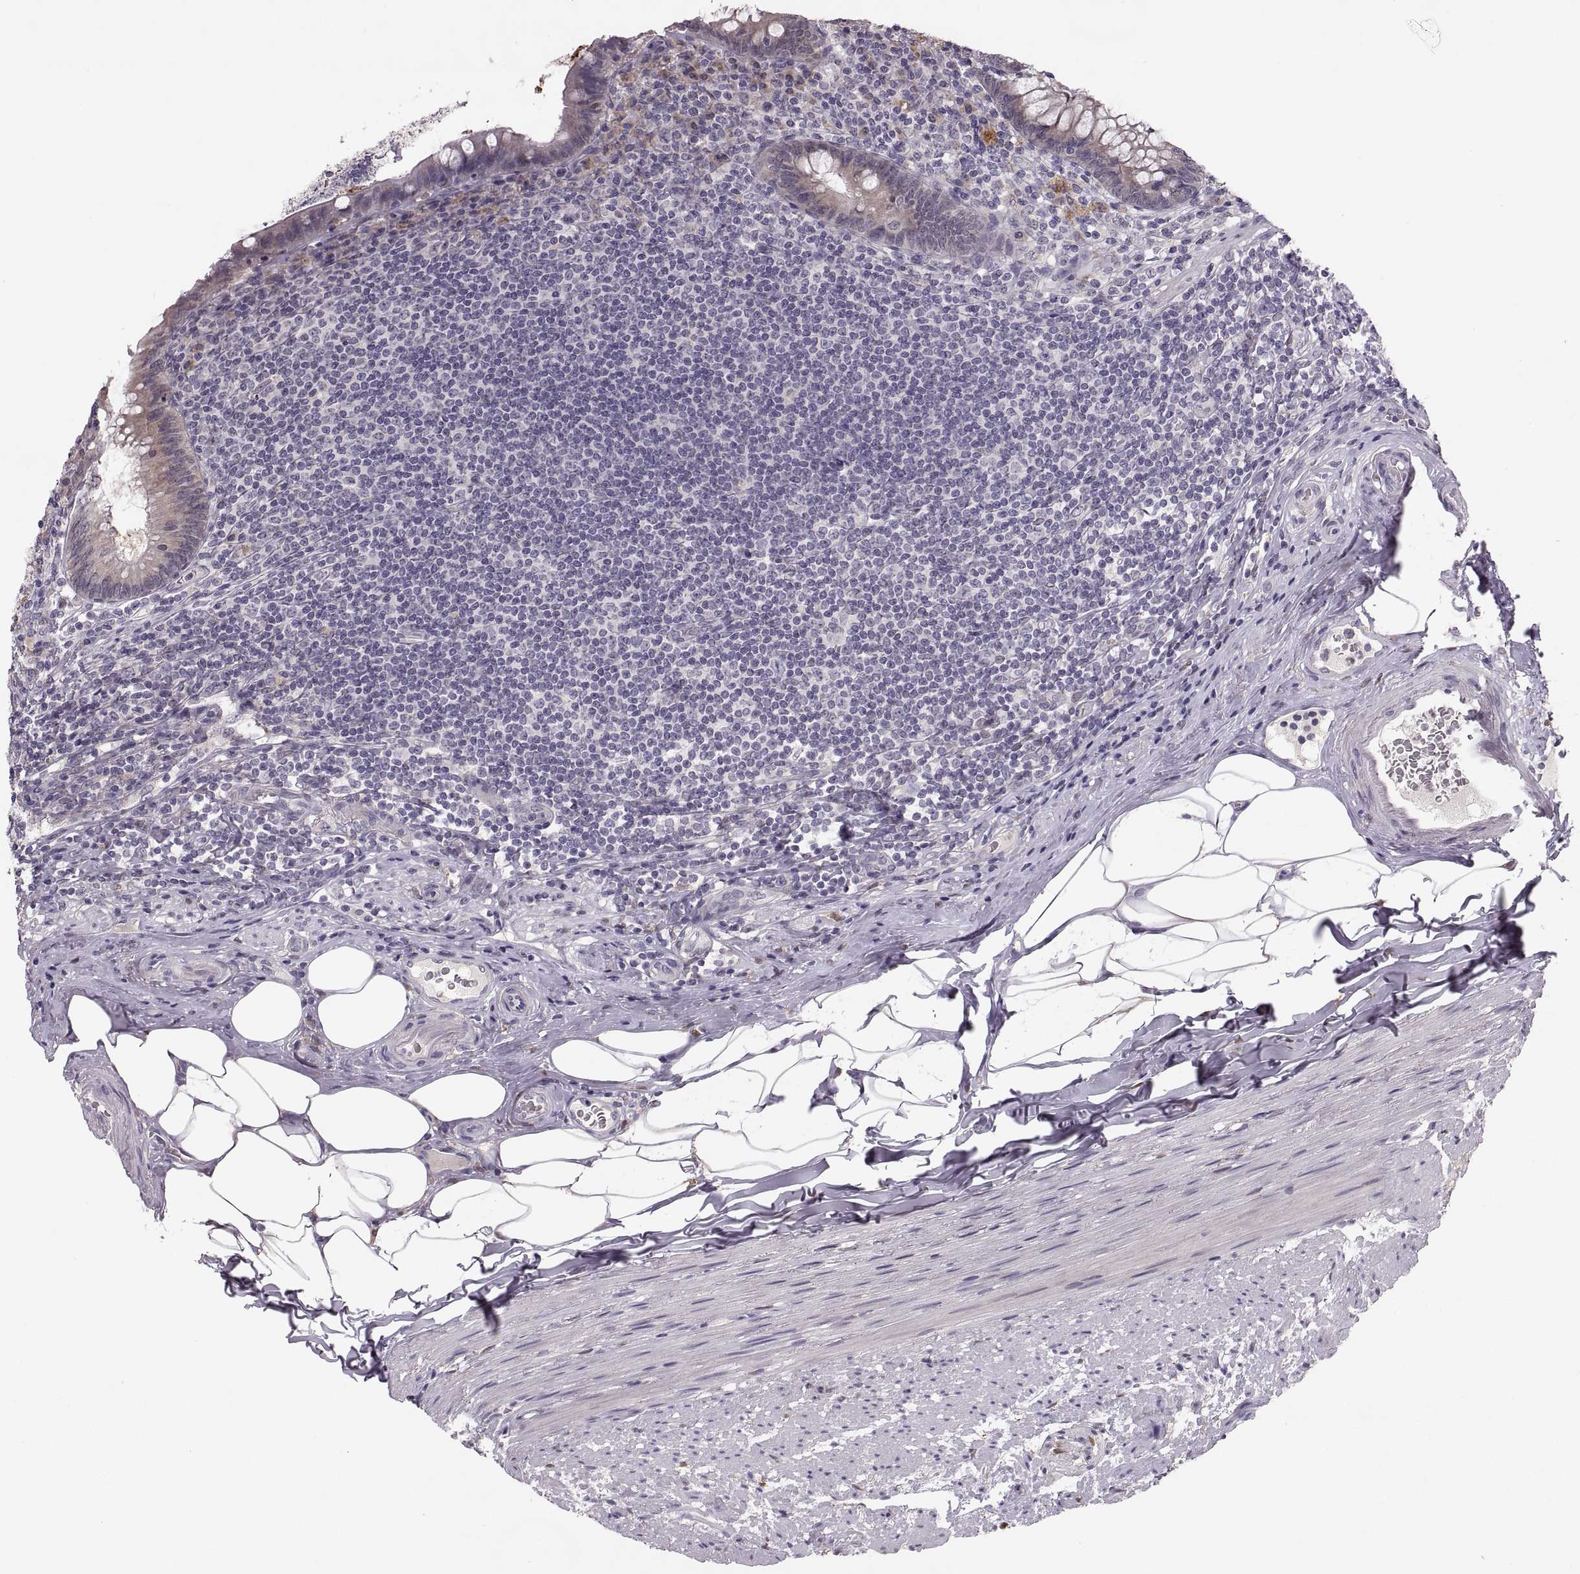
{"staining": {"intensity": "negative", "quantity": "none", "location": "none"}, "tissue": "appendix", "cell_type": "Glandular cells", "image_type": "normal", "snomed": [{"axis": "morphology", "description": "Normal tissue, NOS"}, {"axis": "topography", "description": "Appendix"}], "caption": "Immunohistochemical staining of unremarkable human appendix demonstrates no significant expression in glandular cells.", "gene": "ADH6", "patient": {"sex": "male", "age": 47}}